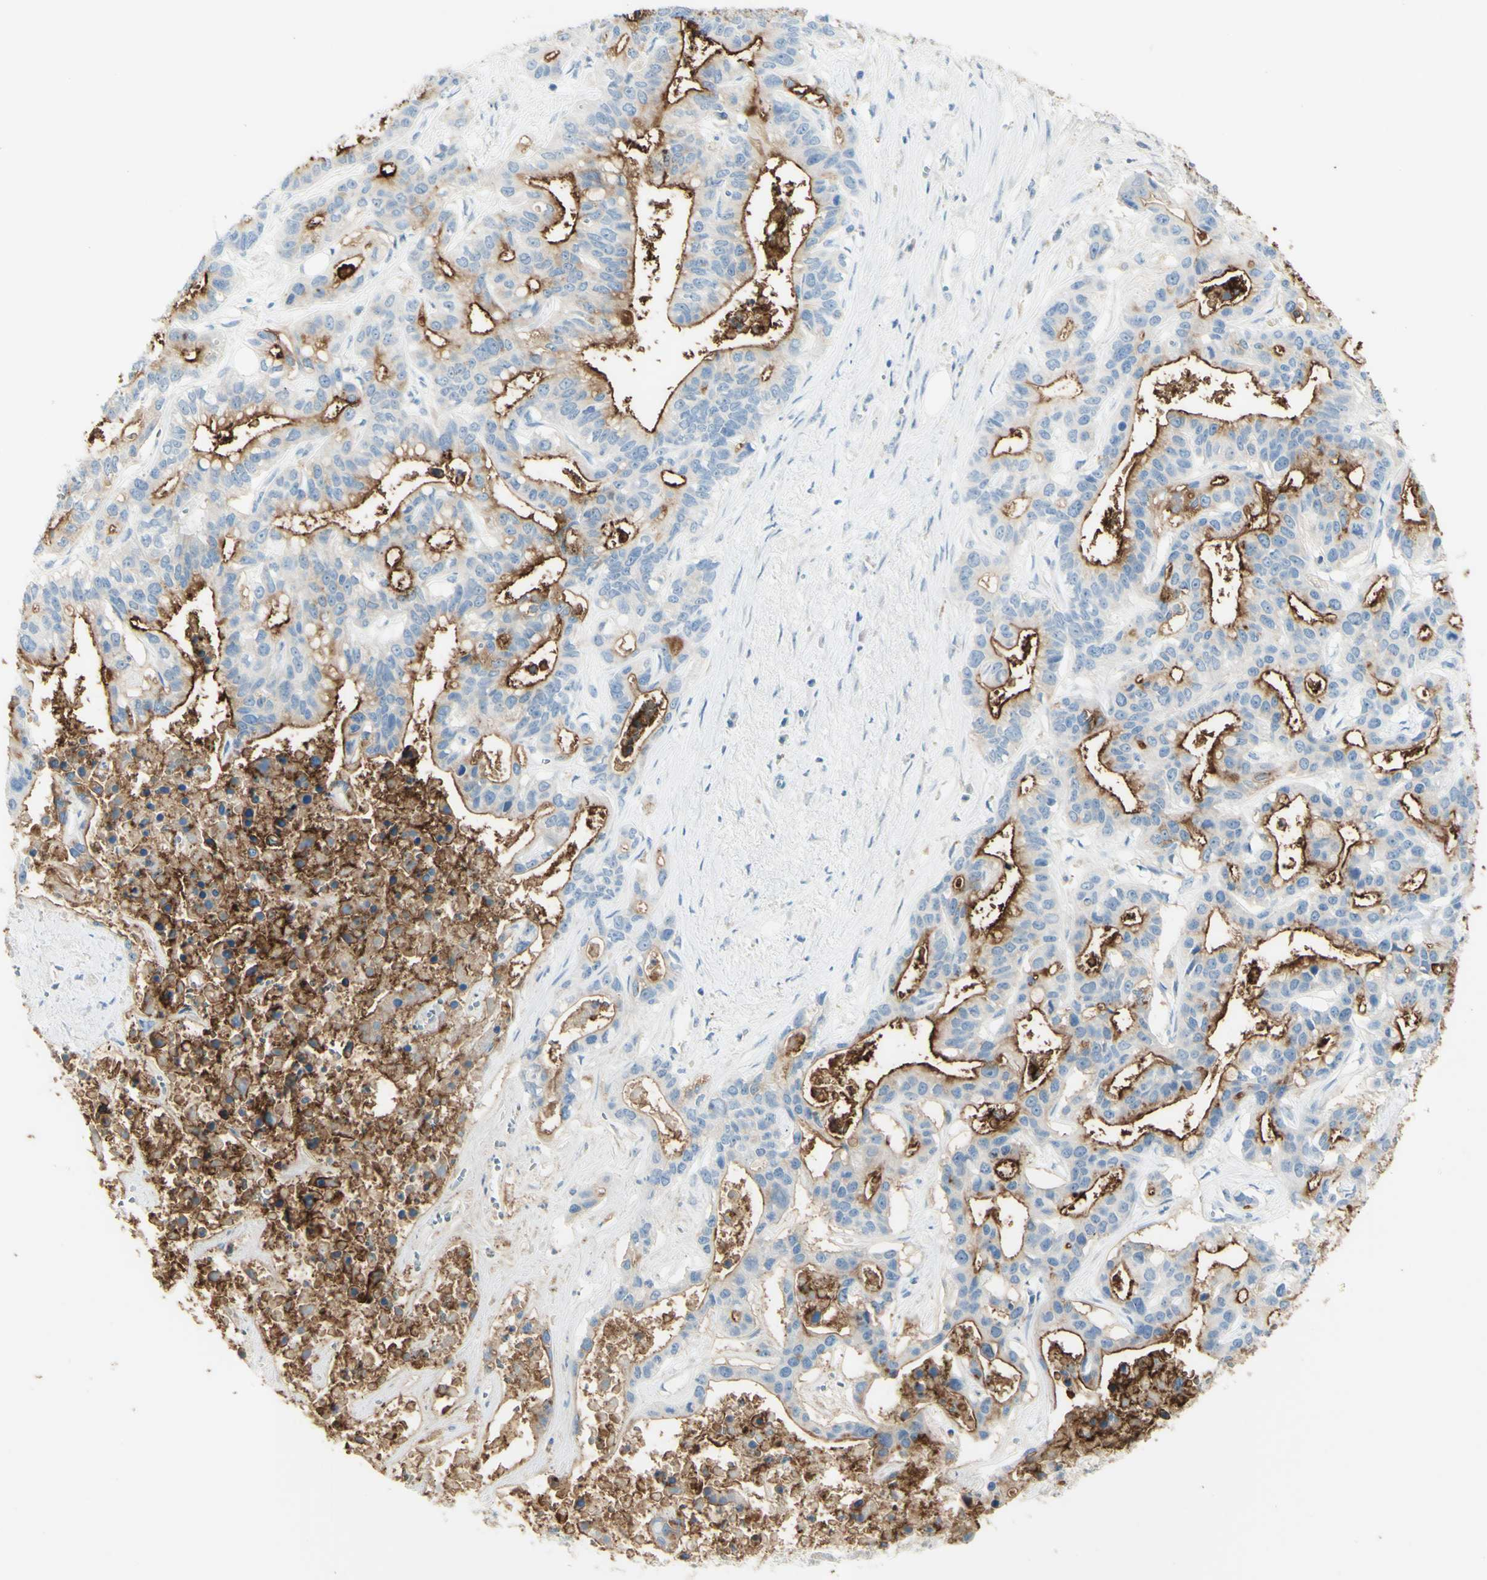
{"staining": {"intensity": "moderate", "quantity": ">75%", "location": "cytoplasmic/membranous"}, "tissue": "liver cancer", "cell_type": "Tumor cells", "image_type": "cancer", "snomed": [{"axis": "morphology", "description": "Cholangiocarcinoma"}, {"axis": "topography", "description": "Liver"}], "caption": "Tumor cells exhibit medium levels of moderate cytoplasmic/membranous expression in about >75% of cells in human liver cancer (cholangiocarcinoma).", "gene": "TSPAN1", "patient": {"sex": "female", "age": 65}}